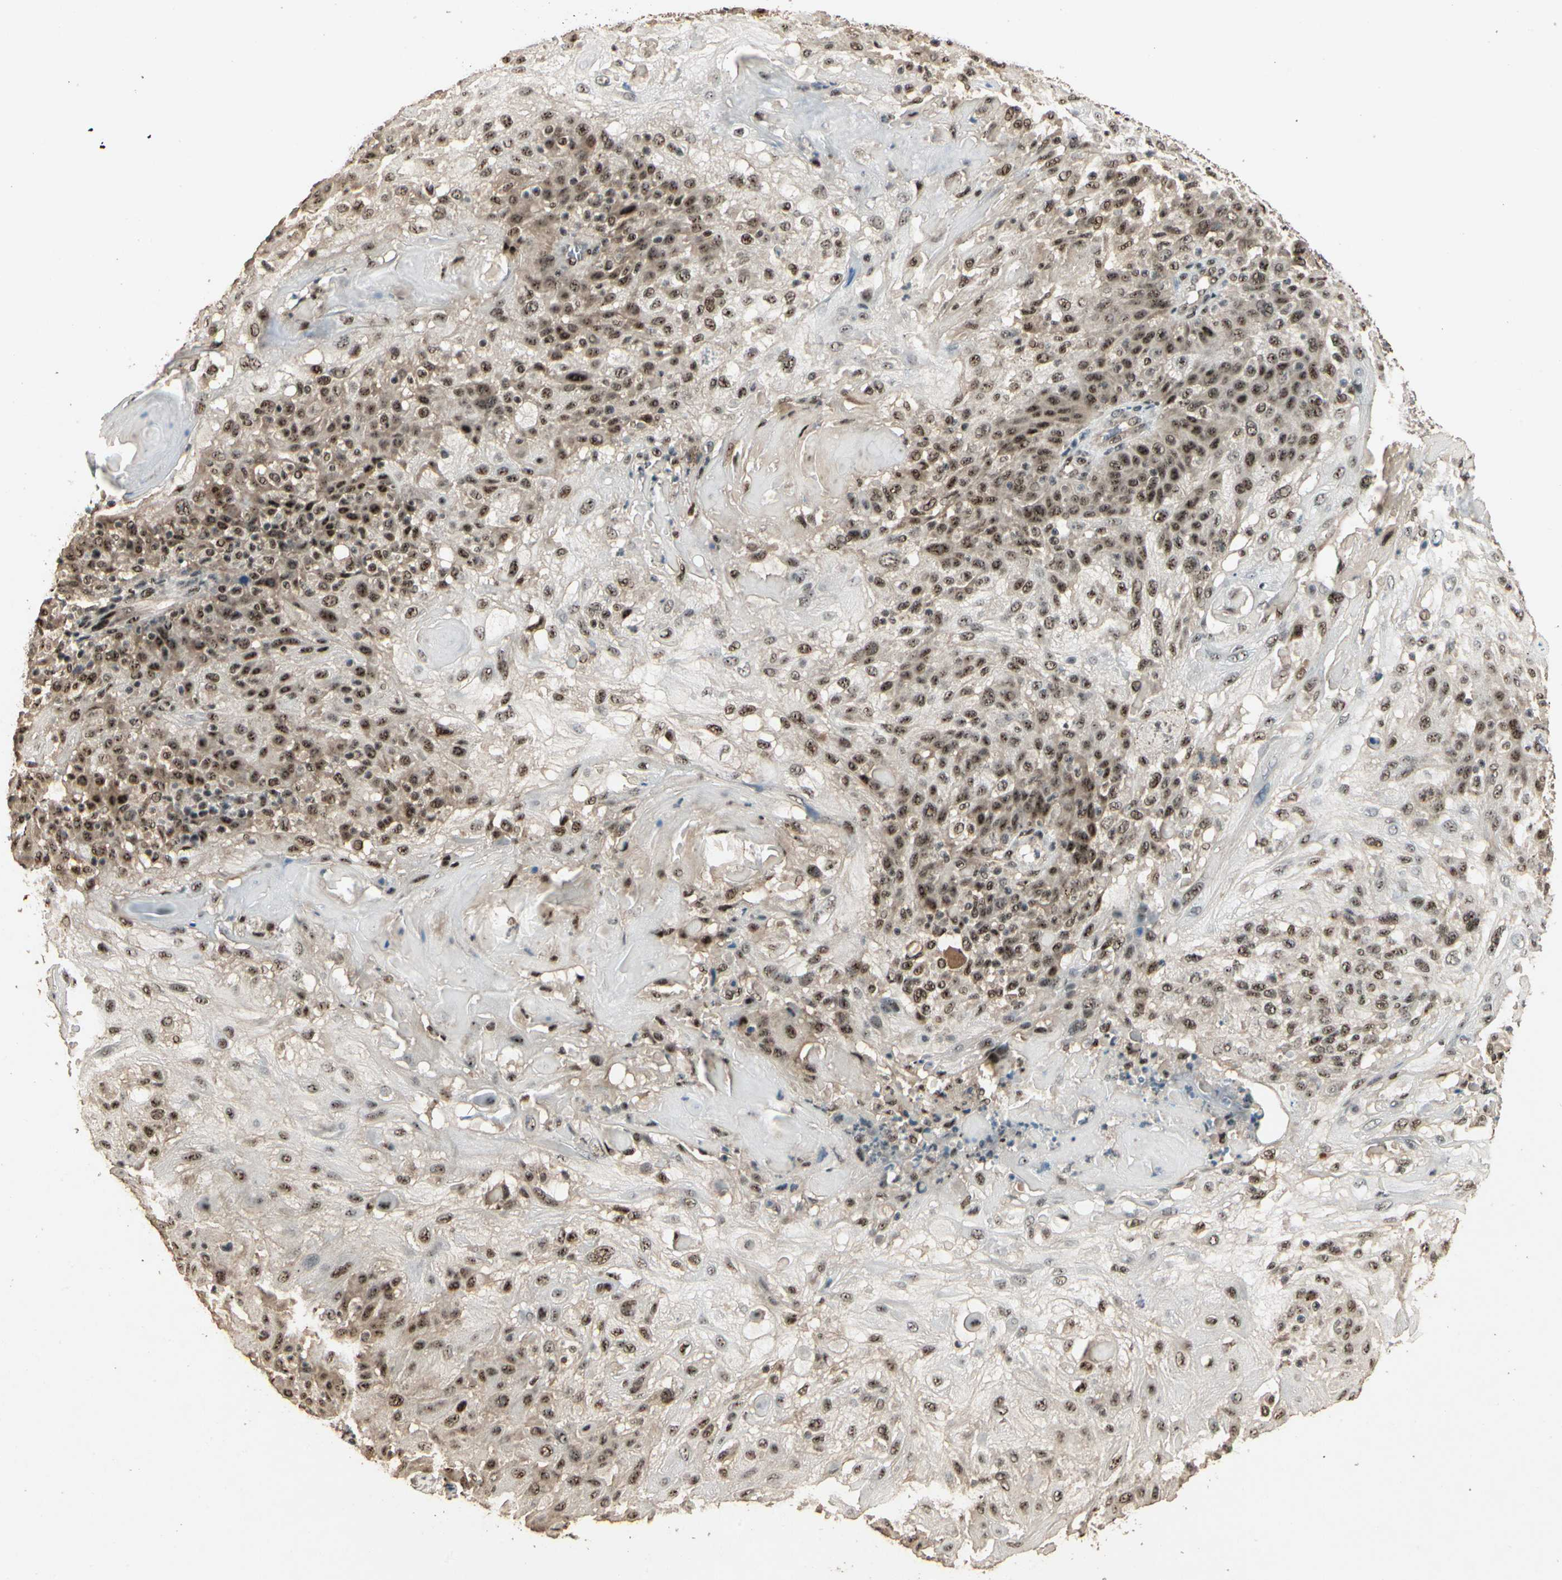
{"staining": {"intensity": "moderate", "quantity": ">75%", "location": "nuclear"}, "tissue": "skin cancer", "cell_type": "Tumor cells", "image_type": "cancer", "snomed": [{"axis": "morphology", "description": "Normal tissue, NOS"}, {"axis": "morphology", "description": "Squamous cell carcinoma, NOS"}, {"axis": "topography", "description": "Skin"}], "caption": "IHC (DAB (3,3'-diaminobenzidine)) staining of human skin squamous cell carcinoma reveals moderate nuclear protein positivity in about >75% of tumor cells. Nuclei are stained in blue.", "gene": "RBM25", "patient": {"sex": "female", "age": 83}}